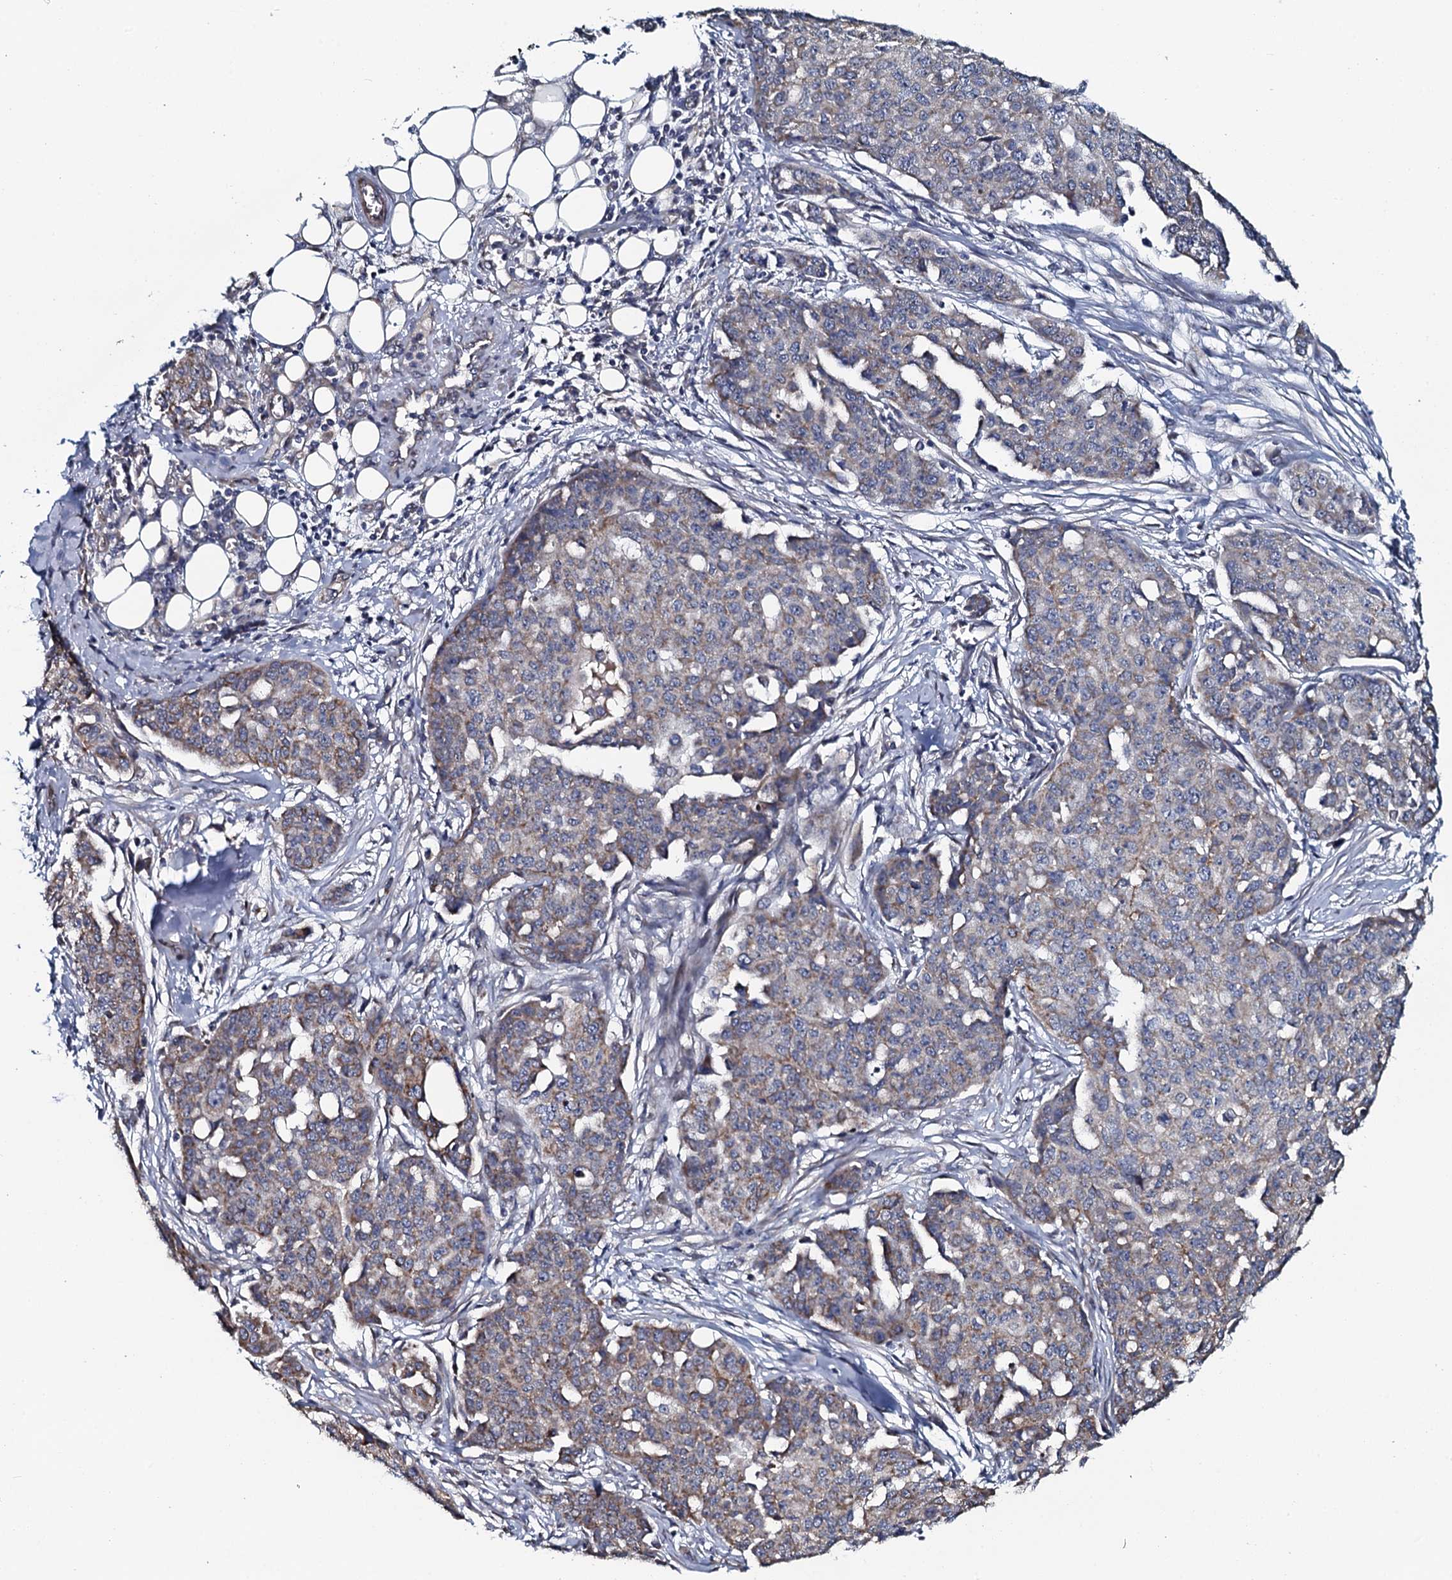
{"staining": {"intensity": "weak", "quantity": "25%-75%", "location": "cytoplasmic/membranous"}, "tissue": "ovarian cancer", "cell_type": "Tumor cells", "image_type": "cancer", "snomed": [{"axis": "morphology", "description": "Cystadenocarcinoma, serous, NOS"}, {"axis": "topography", "description": "Soft tissue"}, {"axis": "topography", "description": "Ovary"}], "caption": "An image of human ovarian serous cystadenocarcinoma stained for a protein reveals weak cytoplasmic/membranous brown staining in tumor cells. (Brightfield microscopy of DAB IHC at high magnification).", "gene": "KCTD4", "patient": {"sex": "female", "age": 57}}